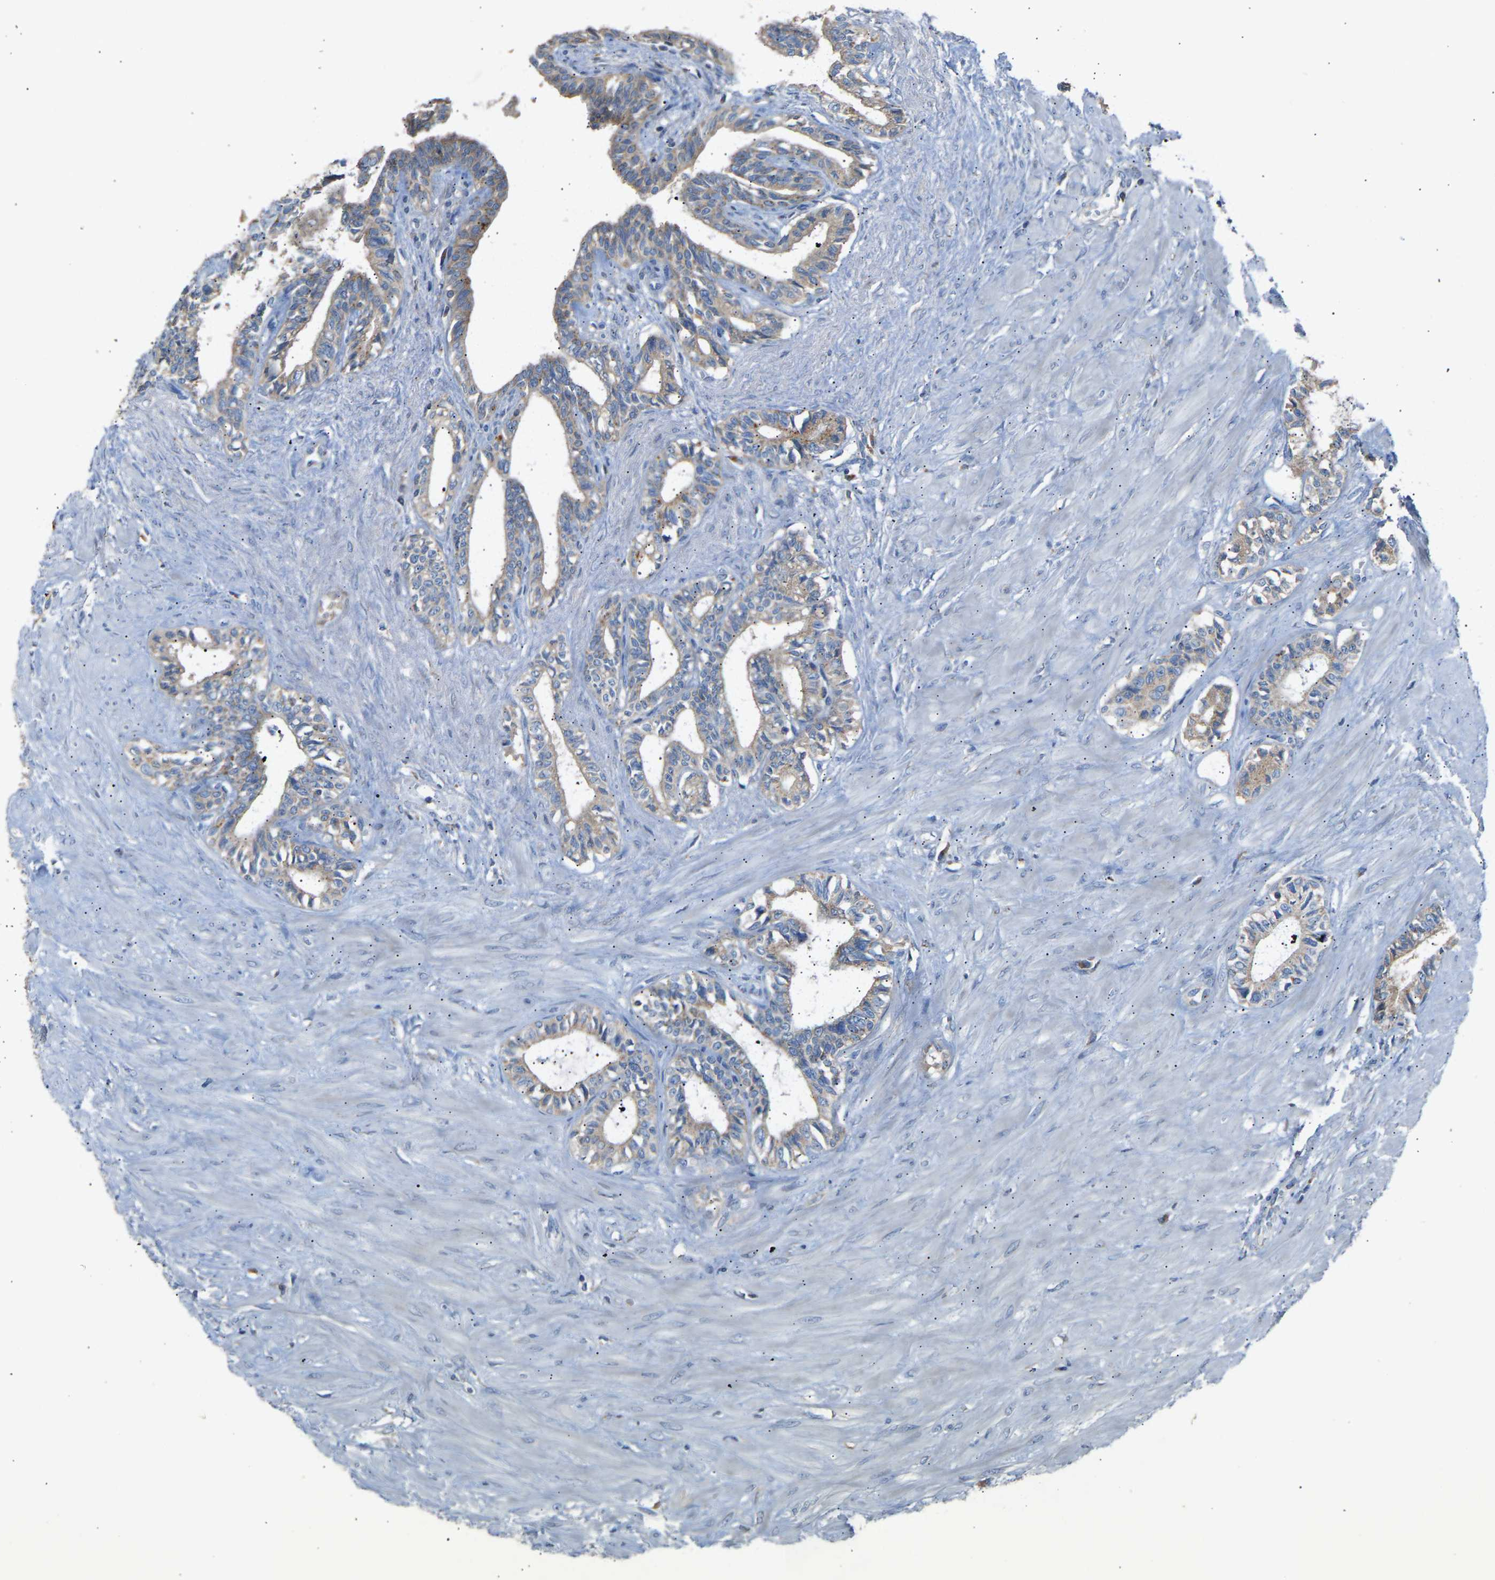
{"staining": {"intensity": "weak", "quantity": ">75%", "location": "cytoplasmic/membranous"}, "tissue": "seminal vesicle", "cell_type": "Glandular cells", "image_type": "normal", "snomed": [{"axis": "morphology", "description": "Normal tissue, NOS"}, {"axis": "morphology", "description": "Adenocarcinoma, High grade"}, {"axis": "topography", "description": "Prostate"}, {"axis": "topography", "description": "Seminal veicle"}], "caption": "About >75% of glandular cells in benign seminal vesicle exhibit weak cytoplasmic/membranous protein expression as visualized by brown immunohistochemical staining.", "gene": "RGP1", "patient": {"sex": "male", "age": 55}}